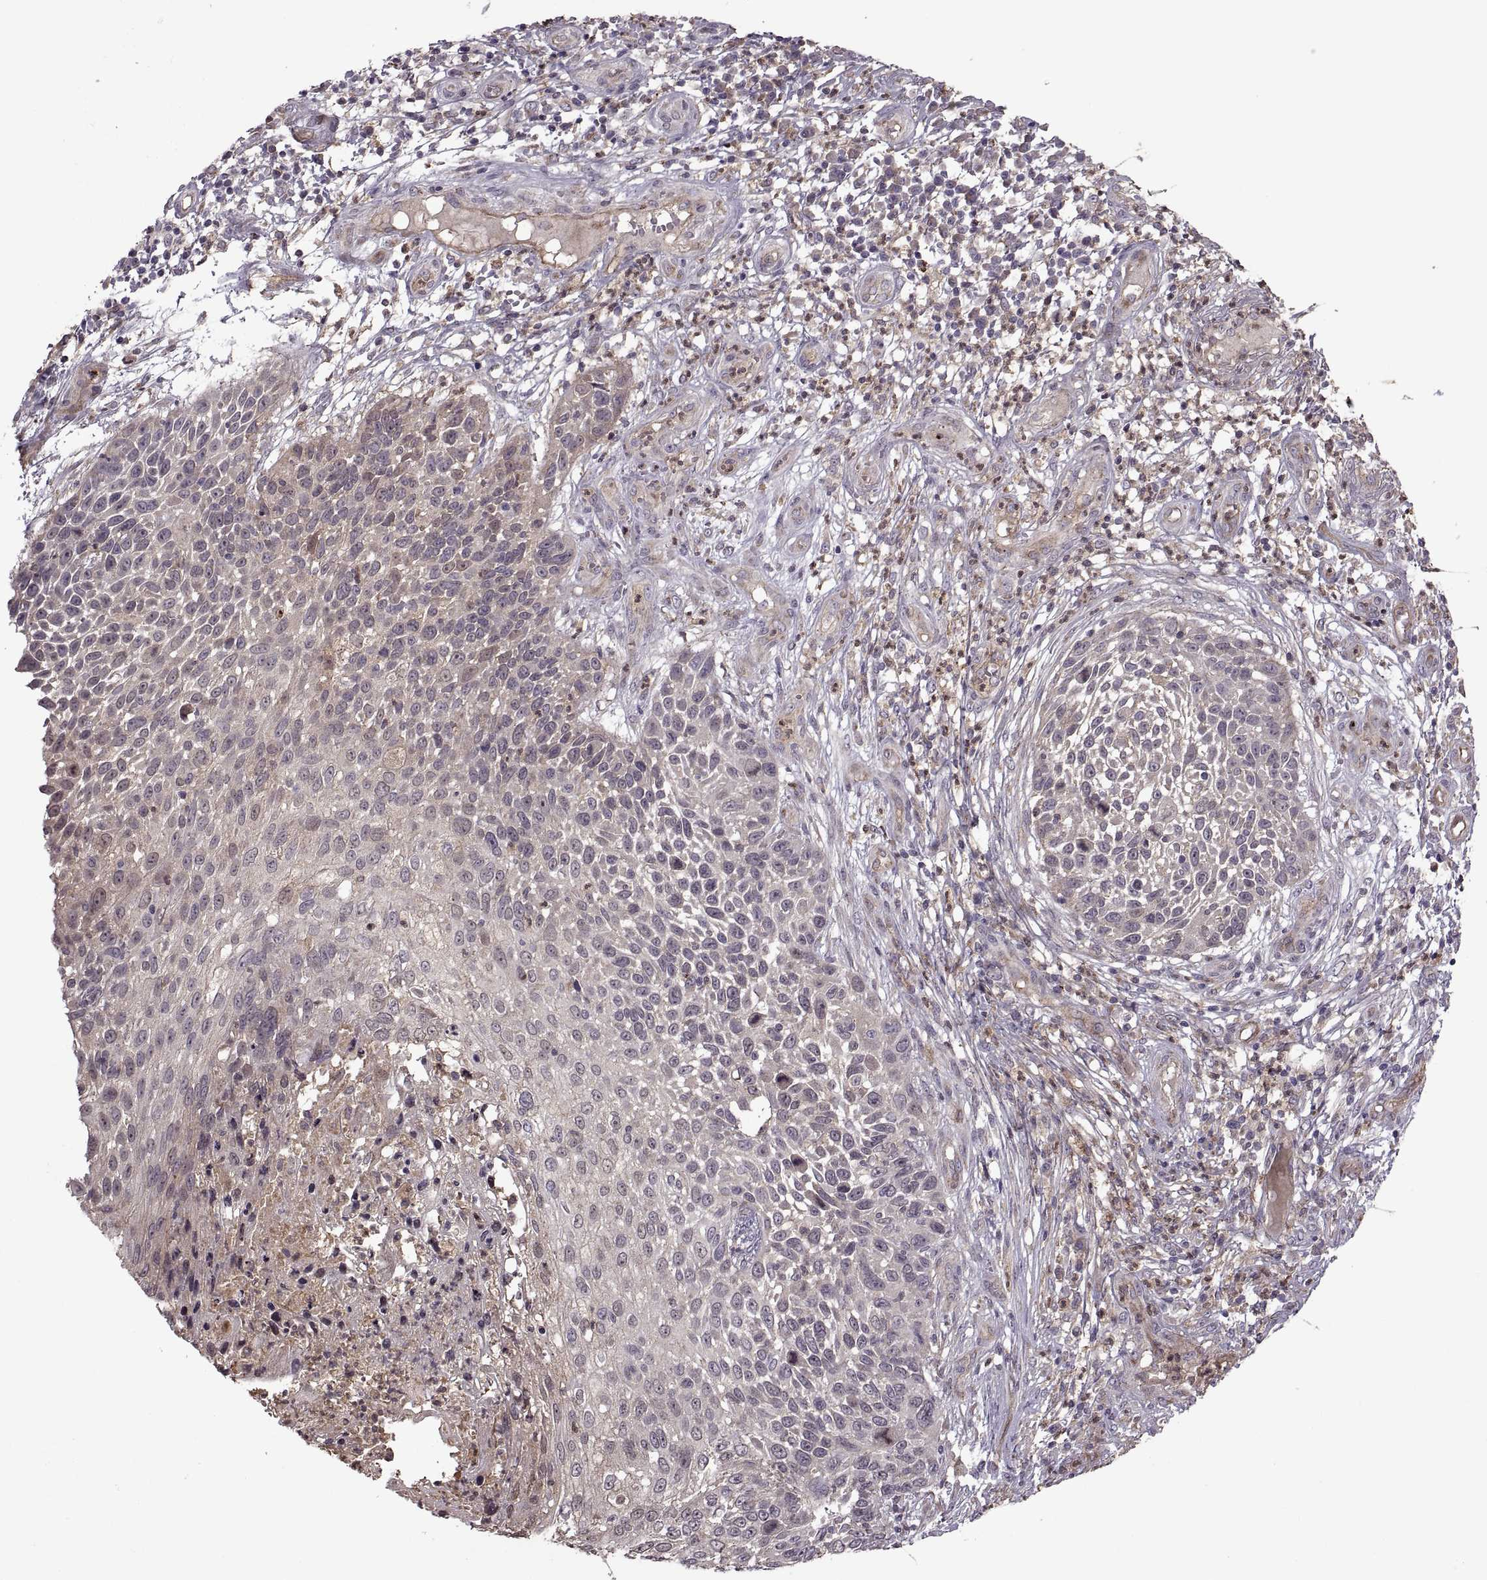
{"staining": {"intensity": "negative", "quantity": "none", "location": "none"}, "tissue": "skin cancer", "cell_type": "Tumor cells", "image_type": "cancer", "snomed": [{"axis": "morphology", "description": "Squamous cell carcinoma, NOS"}, {"axis": "topography", "description": "Skin"}], "caption": "A photomicrograph of skin squamous cell carcinoma stained for a protein demonstrates no brown staining in tumor cells.", "gene": "PIERCE1", "patient": {"sex": "male", "age": 92}}